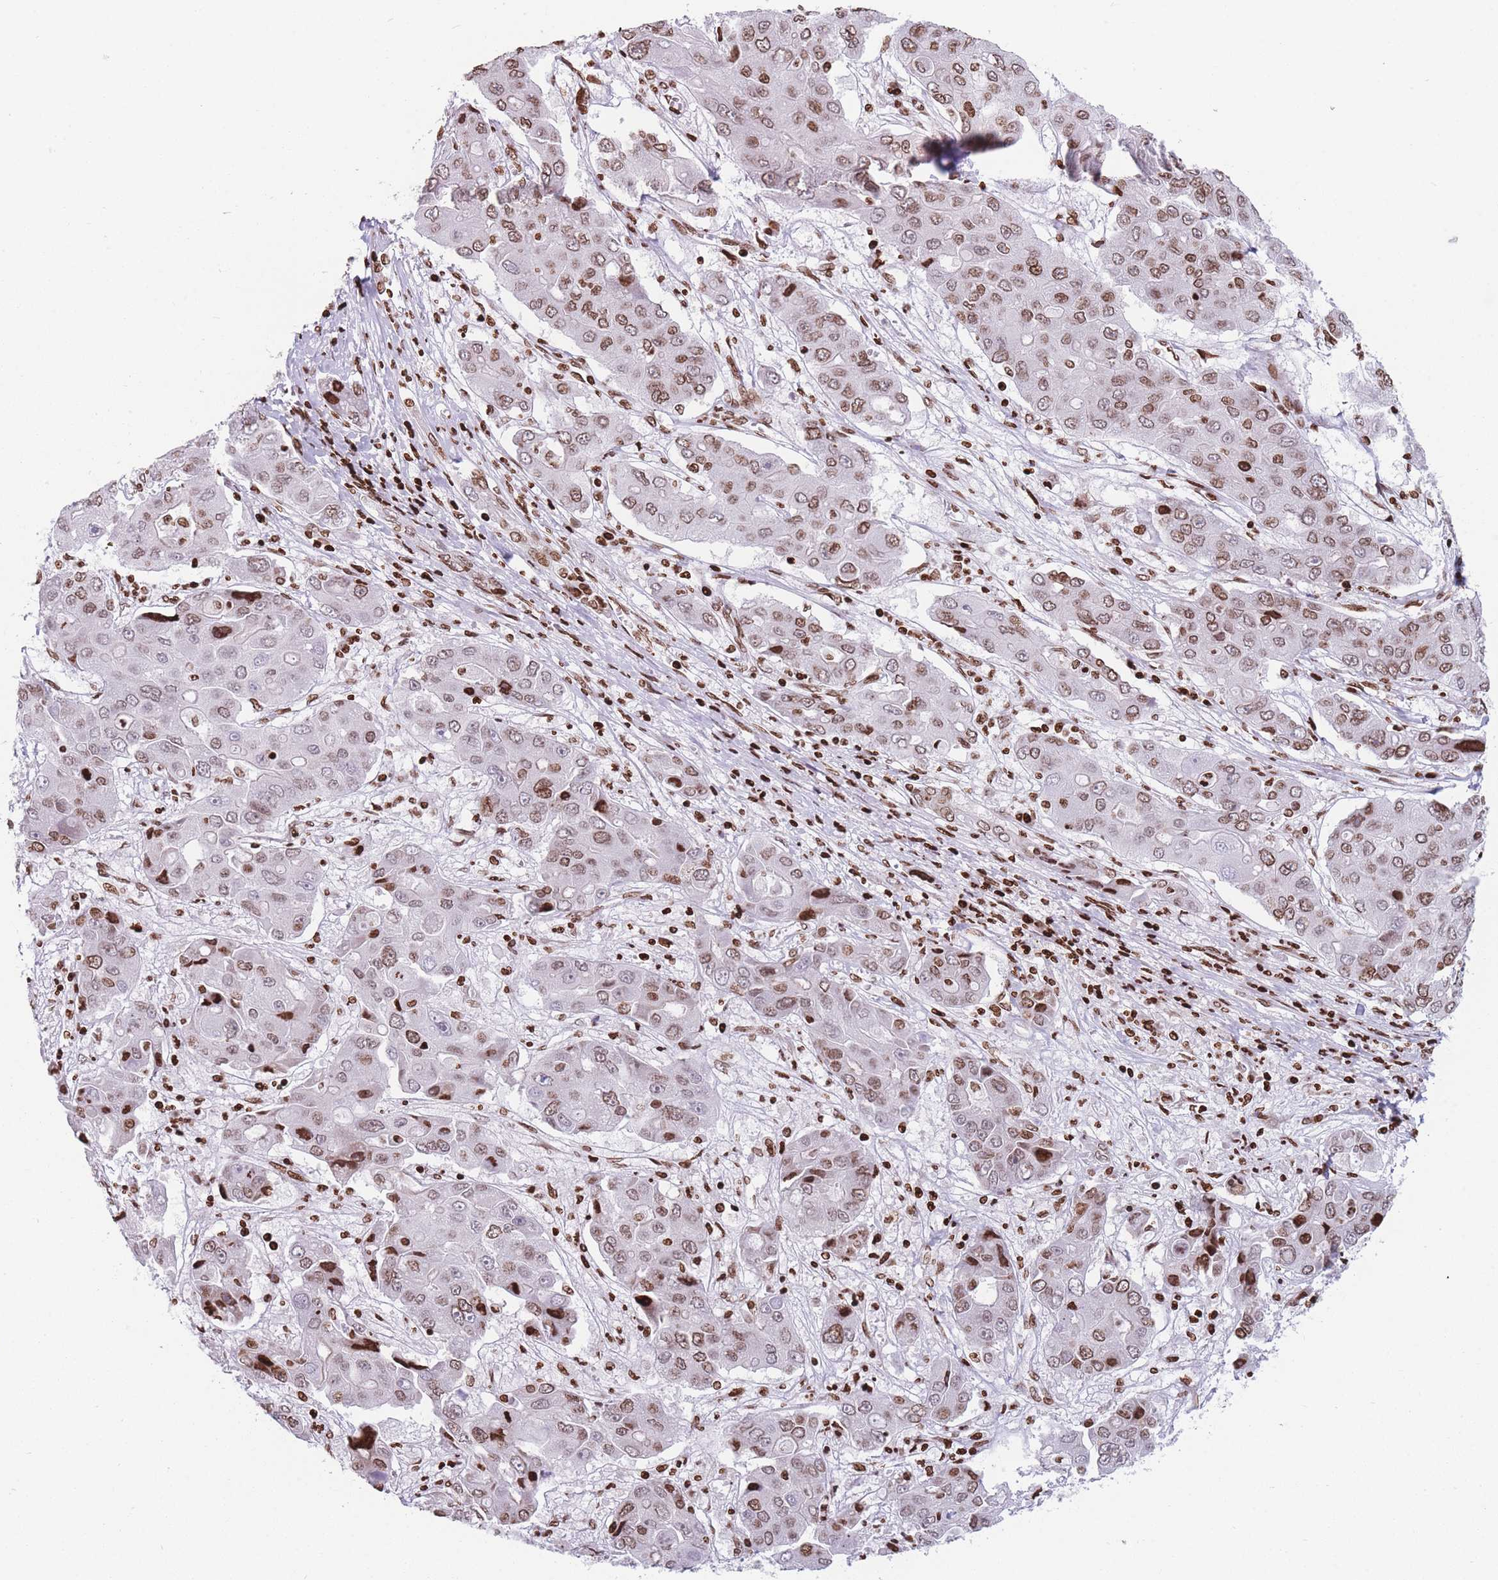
{"staining": {"intensity": "moderate", "quantity": ">75%", "location": "nuclear"}, "tissue": "liver cancer", "cell_type": "Tumor cells", "image_type": "cancer", "snomed": [{"axis": "morphology", "description": "Cholangiocarcinoma"}, {"axis": "topography", "description": "Liver"}], "caption": "The histopathology image reveals staining of cholangiocarcinoma (liver), revealing moderate nuclear protein staining (brown color) within tumor cells. The staining was performed using DAB (3,3'-diaminobenzidine), with brown indicating positive protein expression. Nuclei are stained blue with hematoxylin.", "gene": "AK9", "patient": {"sex": "male", "age": 67}}